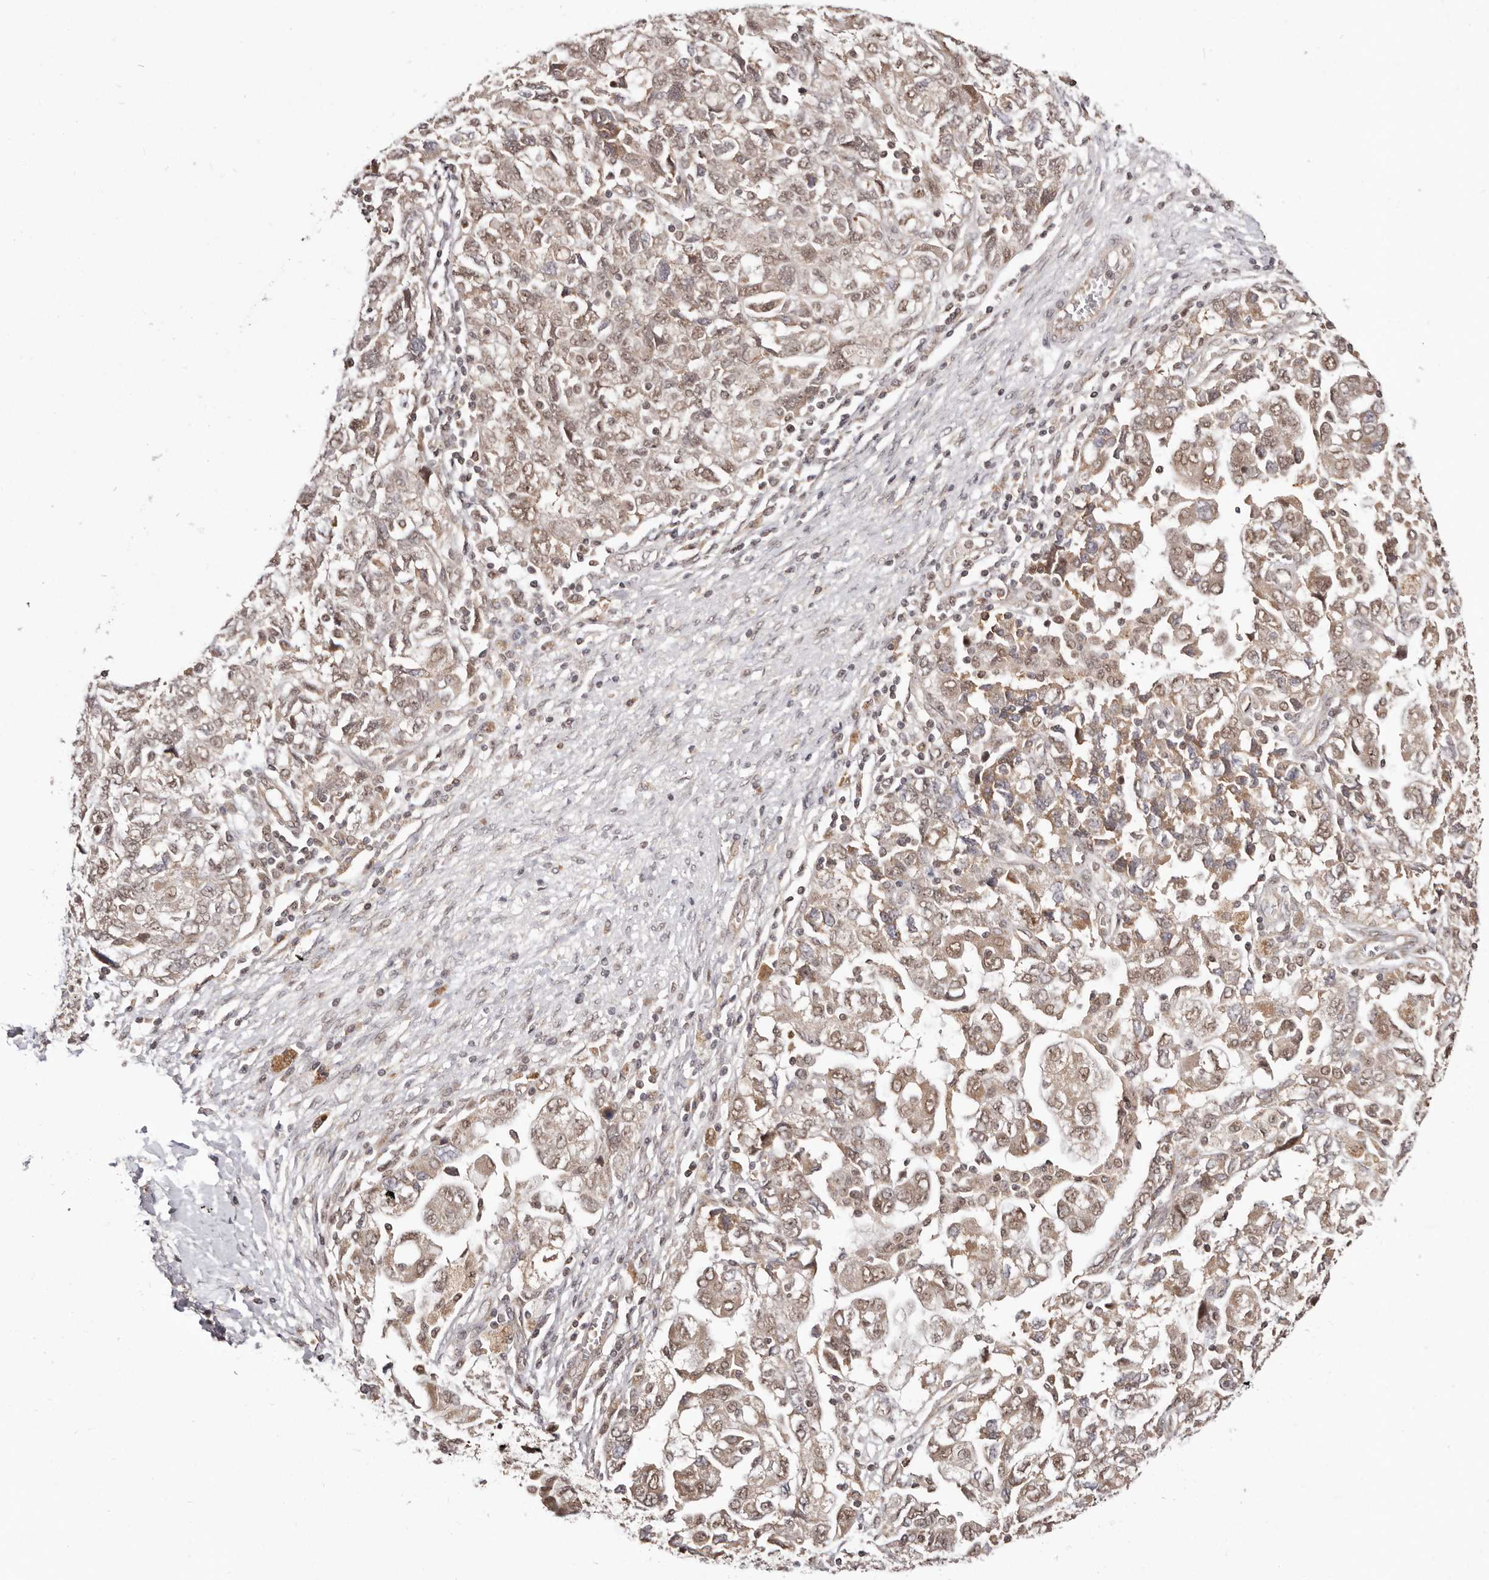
{"staining": {"intensity": "weak", "quantity": ">75%", "location": "cytoplasmic/membranous,nuclear"}, "tissue": "ovarian cancer", "cell_type": "Tumor cells", "image_type": "cancer", "snomed": [{"axis": "morphology", "description": "Carcinoma, NOS"}, {"axis": "morphology", "description": "Cystadenocarcinoma, serous, NOS"}, {"axis": "topography", "description": "Ovary"}], "caption": "This histopathology image exhibits ovarian cancer (serous cystadenocarcinoma) stained with IHC to label a protein in brown. The cytoplasmic/membranous and nuclear of tumor cells show weak positivity for the protein. Nuclei are counter-stained blue.", "gene": "MED8", "patient": {"sex": "female", "age": 69}}